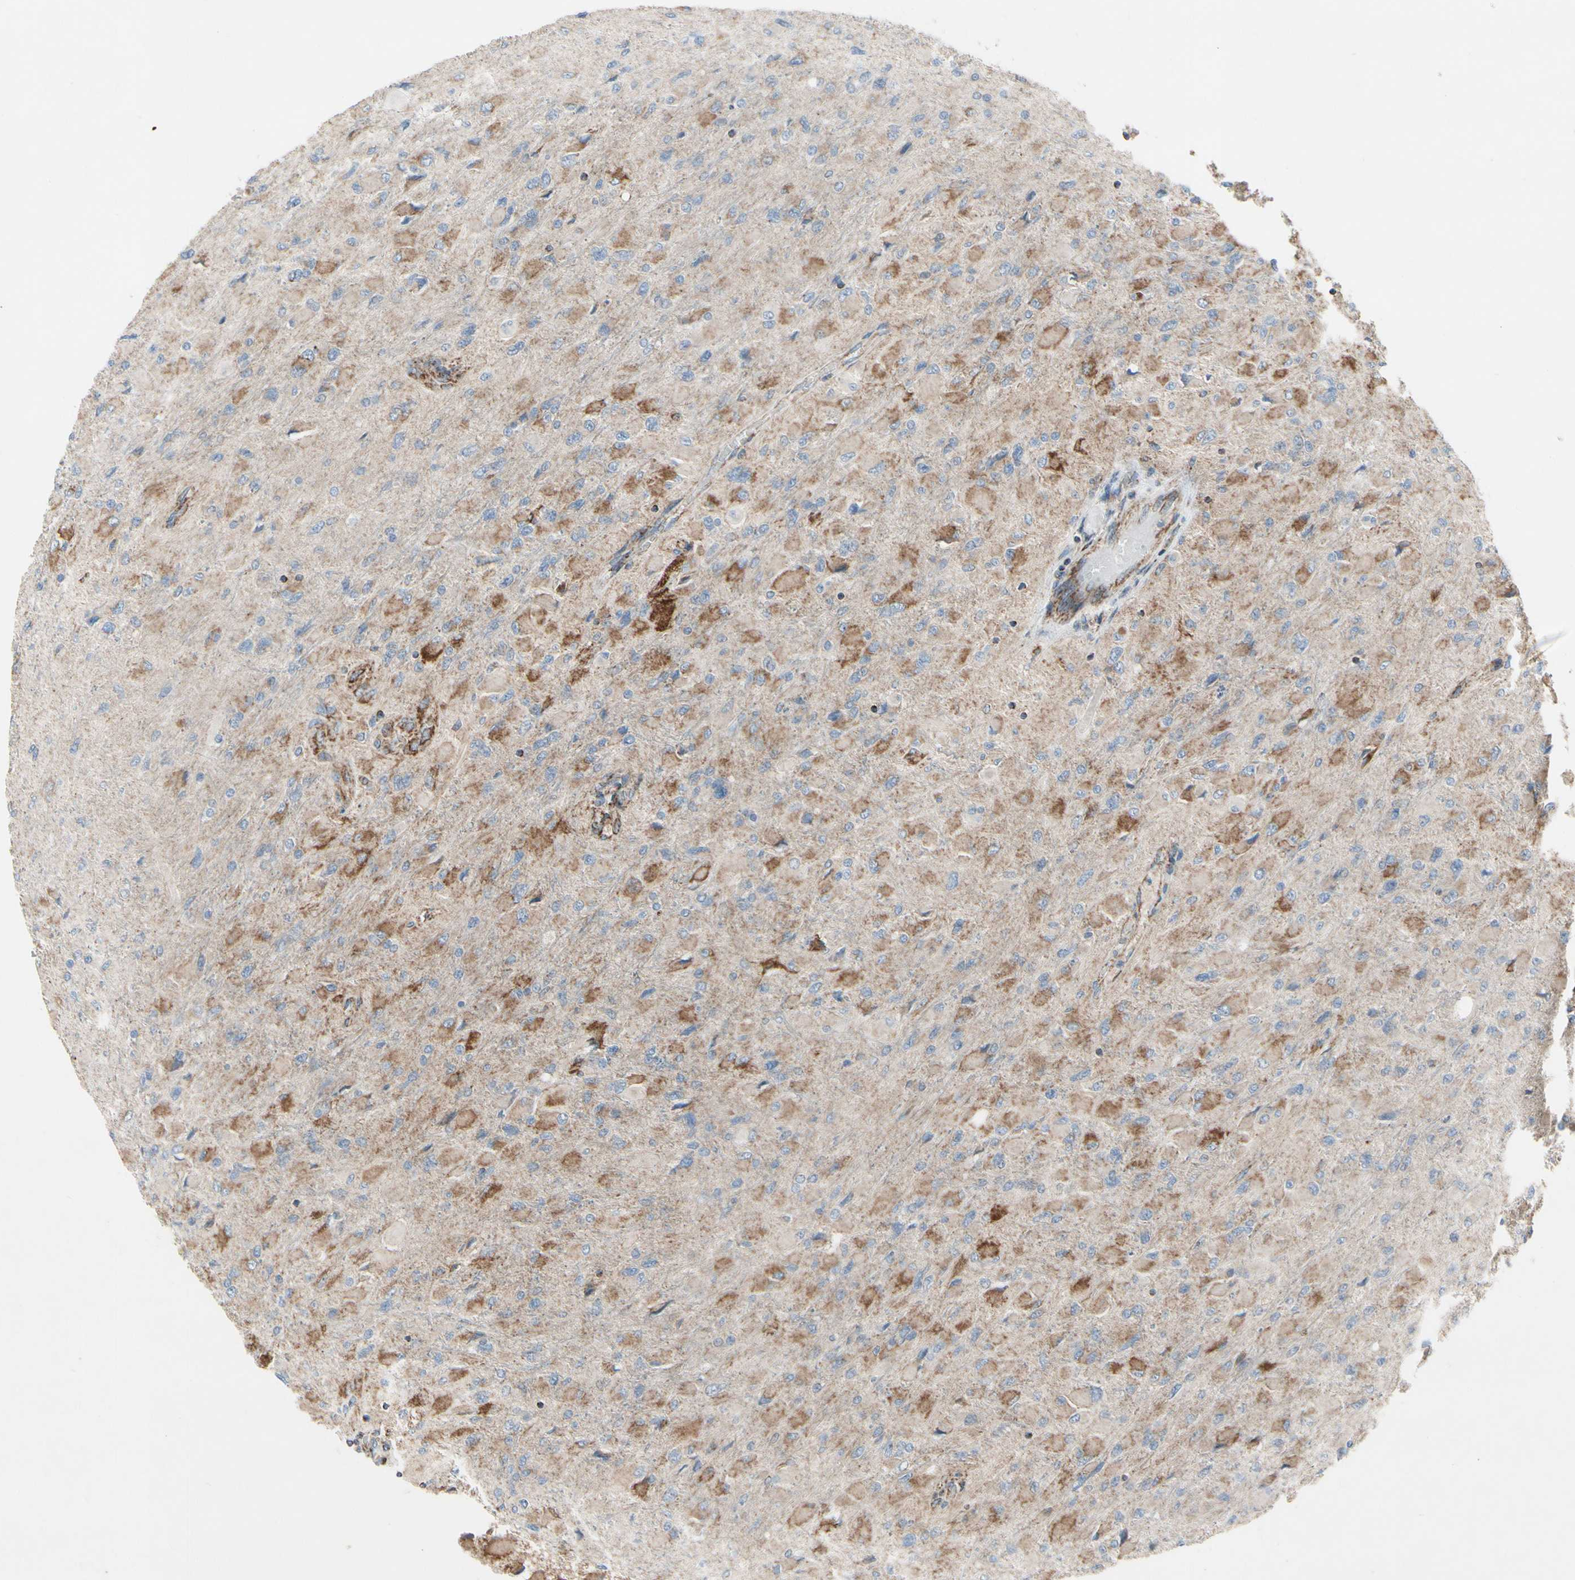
{"staining": {"intensity": "weak", "quantity": ">75%", "location": "cytoplasmic/membranous"}, "tissue": "glioma", "cell_type": "Tumor cells", "image_type": "cancer", "snomed": [{"axis": "morphology", "description": "Glioma, malignant, High grade"}, {"axis": "topography", "description": "Cerebral cortex"}], "caption": "Immunohistochemistry (IHC) (DAB) staining of glioma exhibits weak cytoplasmic/membranous protein expression in about >75% of tumor cells.", "gene": "CPT1A", "patient": {"sex": "female", "age": 36}}